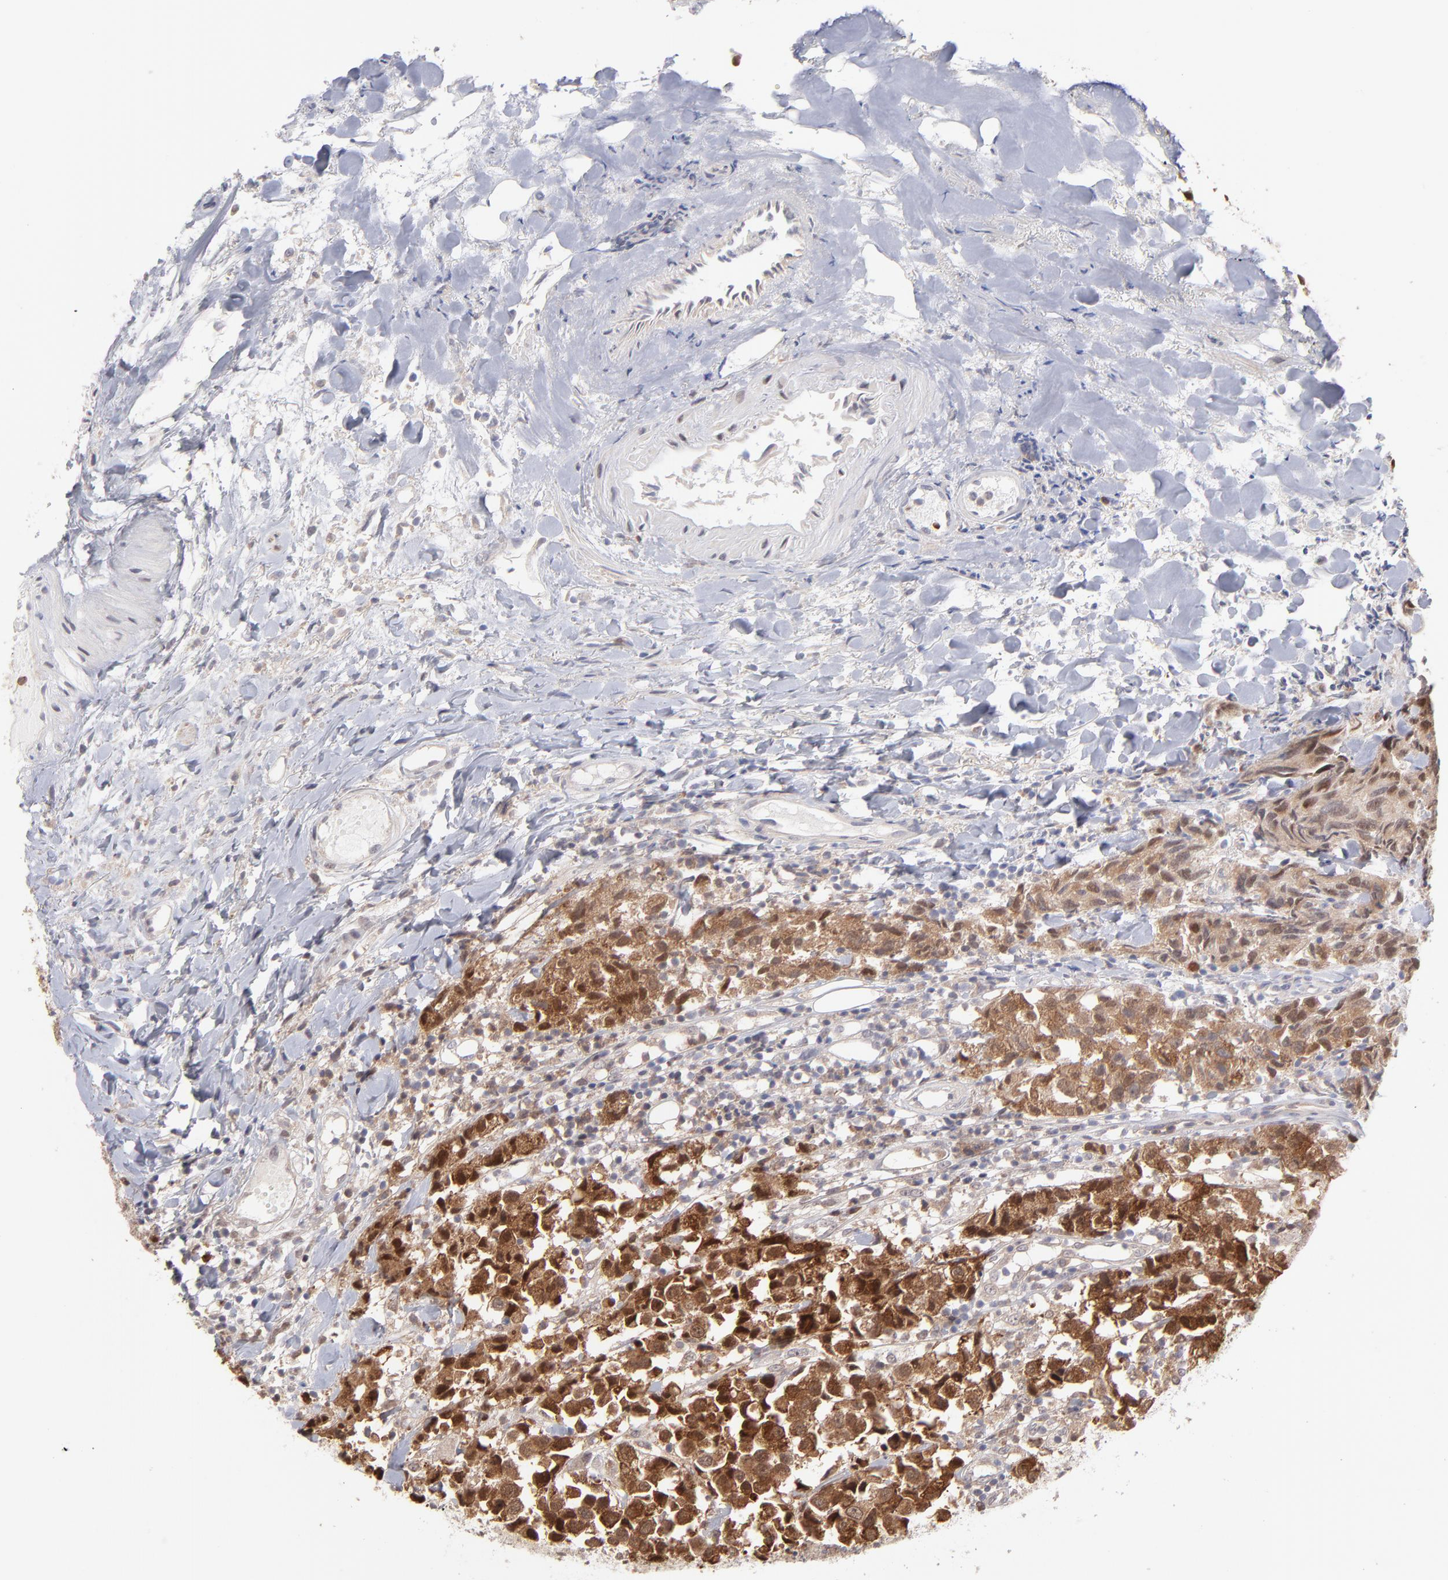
{"staining": {"intensity": "moderate", "quantity": ">75%", "location": "cytoplasmic/membranous"}, "tissue": "urothelial cancer", "cell_type": "Tumor cells", "image_type": "cancer", "snomed": [{"axis": "morphology", "description": "Urothelial carcinoma, High grade"}, {"axis": "topography", "description": "Urinary bladder"}], "caption": "Tumor cells display medium levels of moderate cytoplasmic/membranous expression in approximately >75% of cells in urothelial cancer.", "gene": "OAS1", "patient": {"sex": "female", "age": 75}}